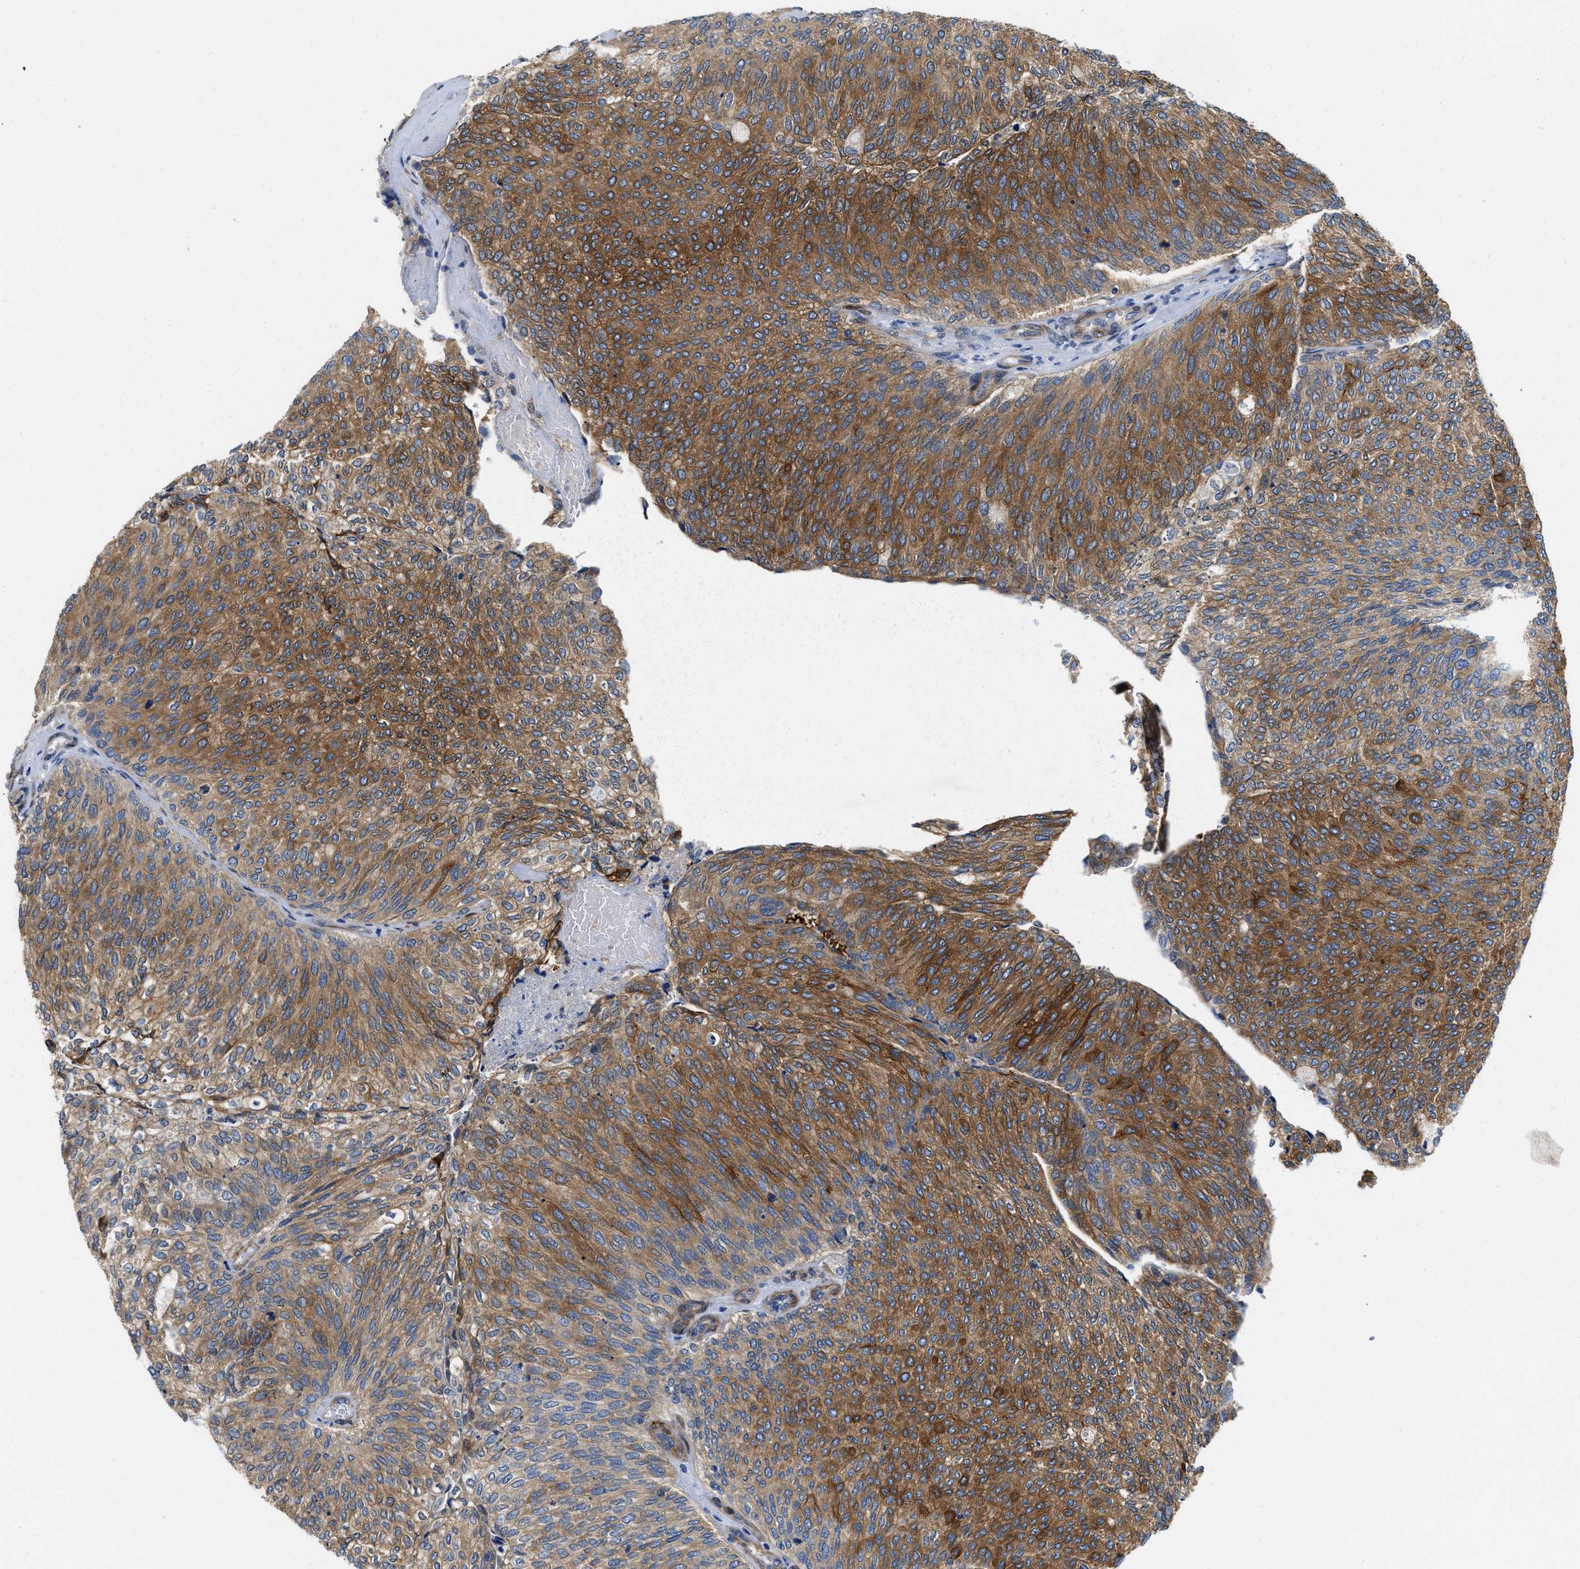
{"staining": {"intensity": "moderate", "quantity": ">75%", "location": "cytoplasmic/membranous"}, "tissue": "urothelial cancer", "cell_type": "Tumor cells", "image_type": "cancer", "snomed": [{"axis": "morphology", "description": "Urothelial carcinoma, Low grade"}, {"axis": "topography", "description": "Urinary bladder"}], "caption": "Tumor cells exhibit moderate cytoplasmic/membranous expression in approximately >75% of cells in urothelial cancer.", "gene": "RAPH1", "patient": {"sex": "female", "age": 79}}